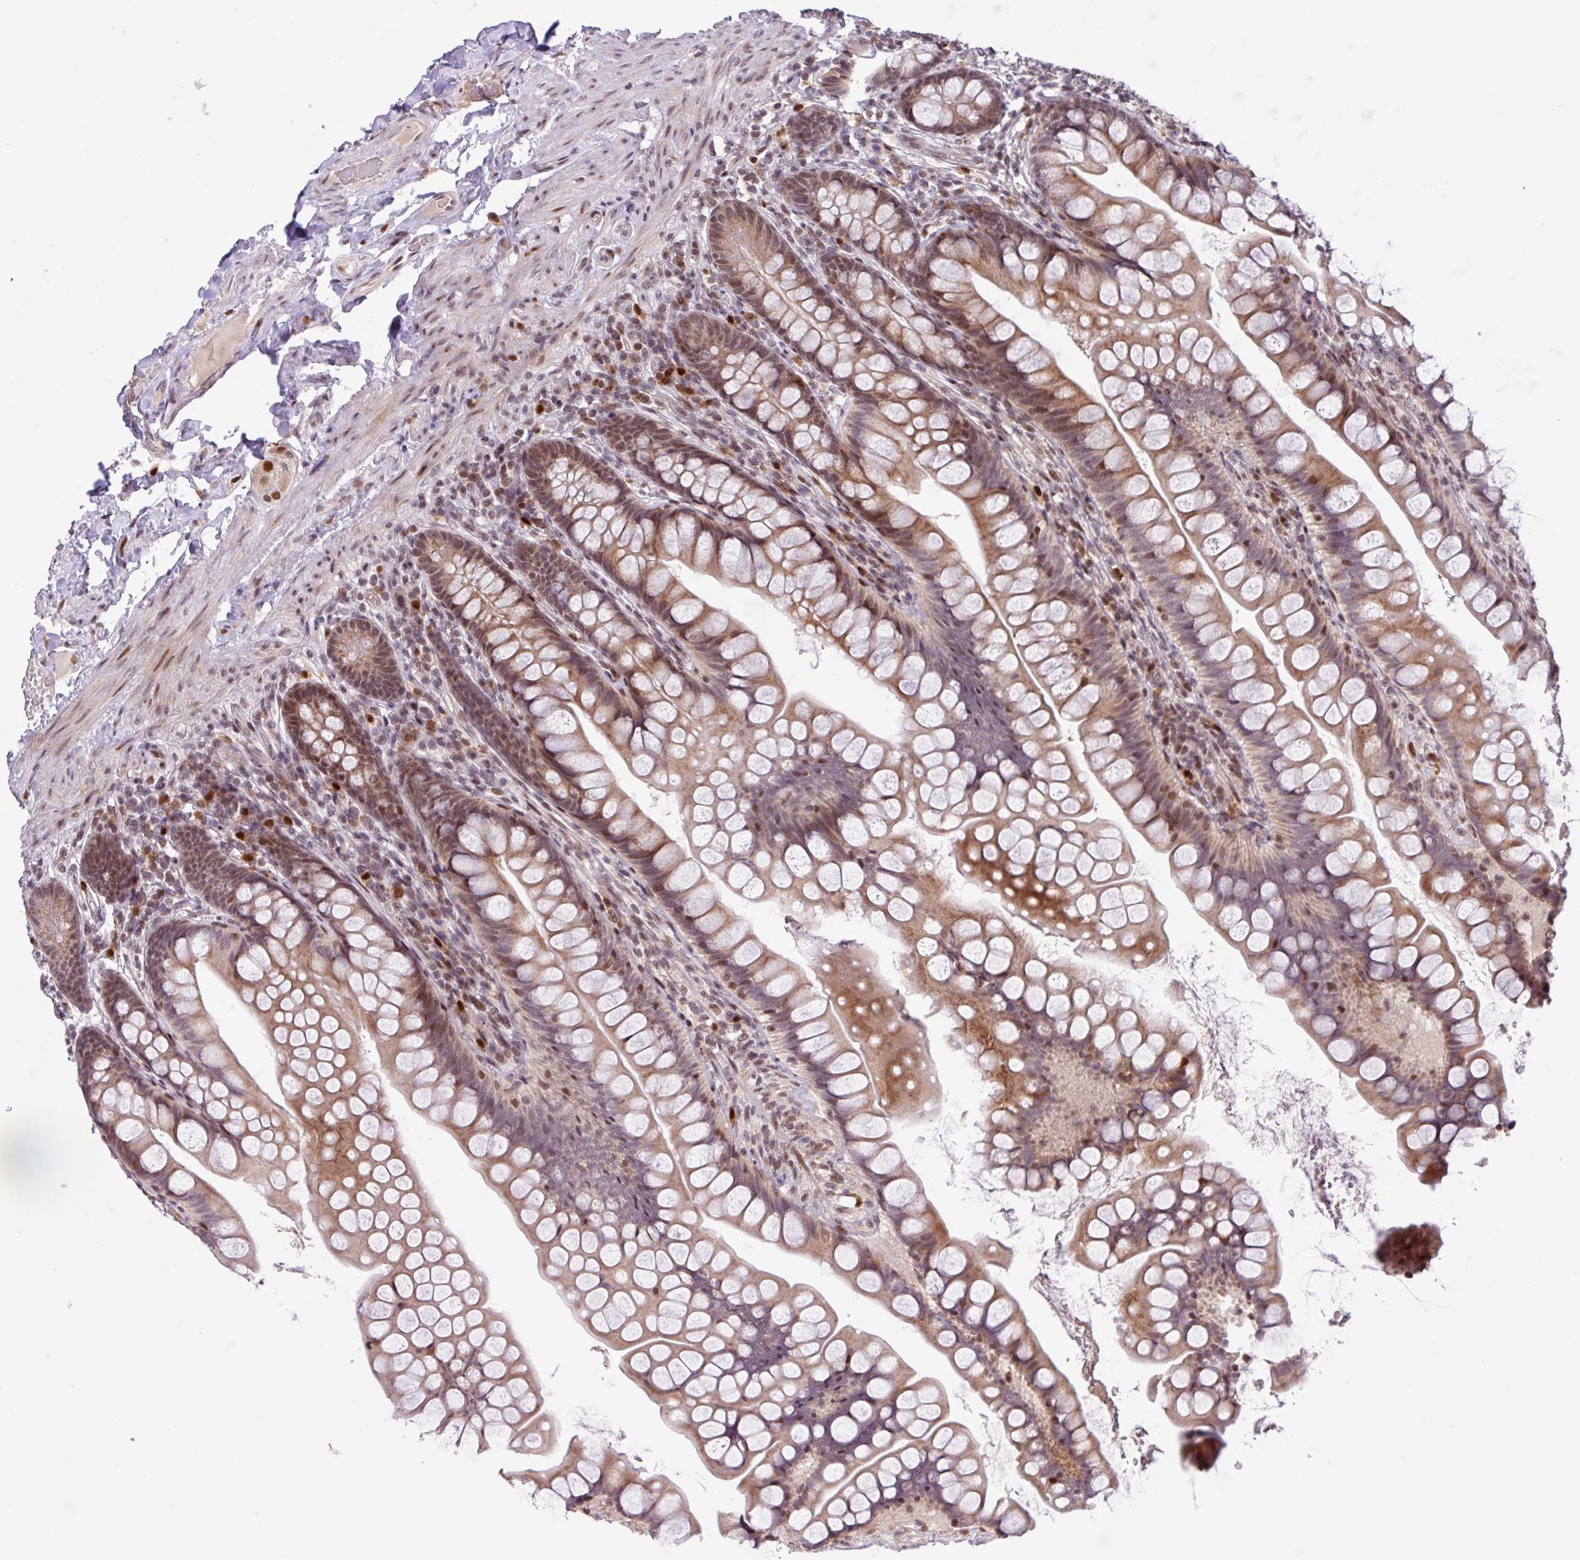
{"staining": {"intensity": "moderate", "quantity": ">75%", "location": "cytoplasmic/membranous,nuclear"}, "tissue": "small intestine", "cell_type": "Glandular cells", "image_type": "normal", "snomed": [{"axis": "morphology", "description": "Normal tissue, NOS"}, {"axis": "topography", "description": "Small intestine"}], "caption": "This image reveals IHC staining of normal human small intestine, with medium moderate cytoplasmic/membranous,nuclear positivity in about >75% of glandular cells.", "gene": "BRD3", "patient": {"sex": "male", "age": 70}}